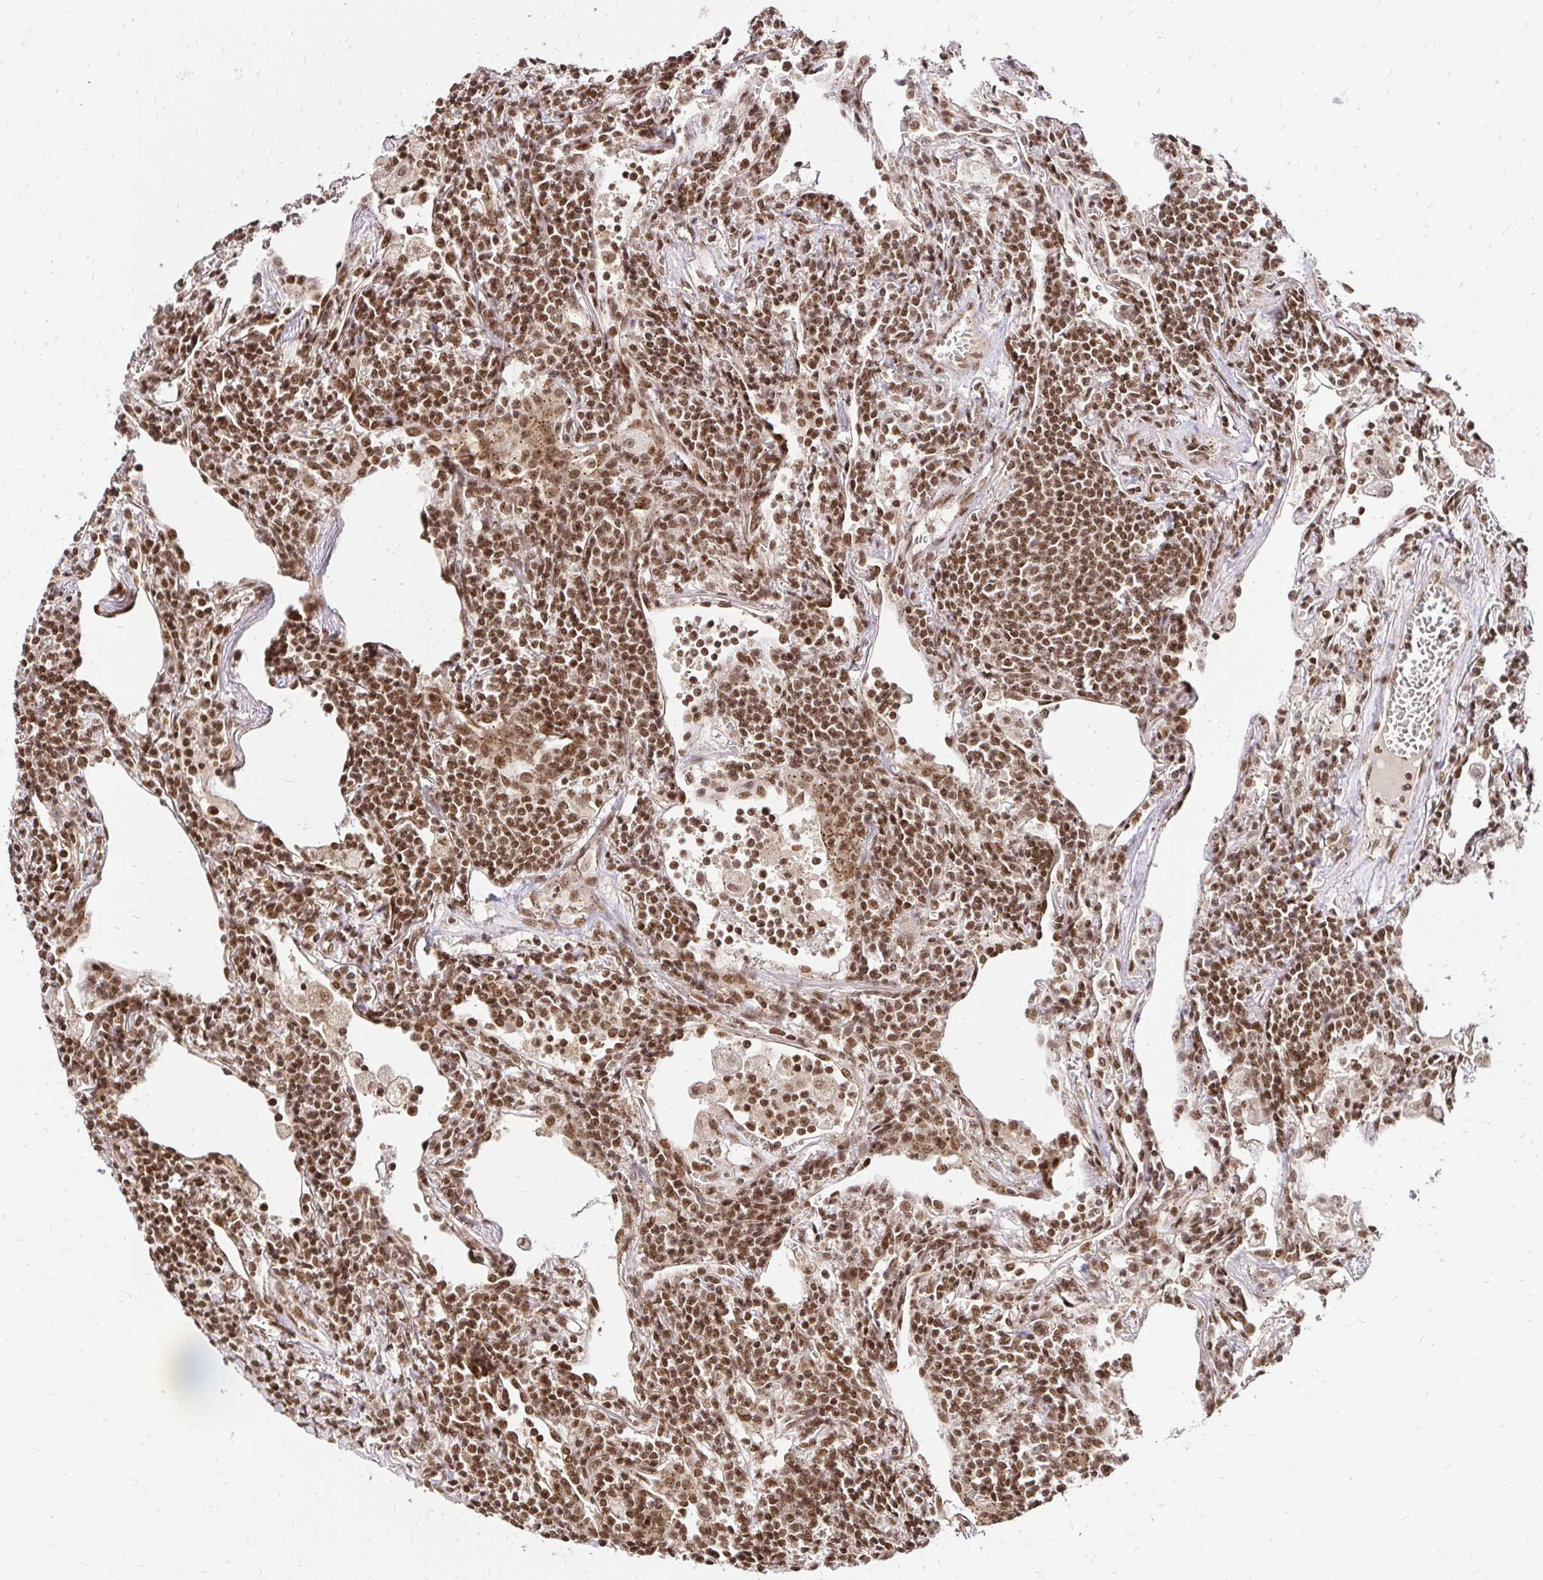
{"staining": {"intensity": "moderate", "quantity": ">75%", "location": "nuclear"}, "tissue": "lymphoma", "cell_type": "Tumor cells", "image_type": "cancer", "snomed": [{"axis": "morphology", "description": "Malignant lymphoma, non-Hodgkin's type, Low grade"}, {"axis": "topography", "description": "Lung"}], "caption": "High-magnification brightfield microscopy of malignant lymphoma, non-Hodgkin's type (low-grade) stained with DAB (brown) and counterstained with hematoxylin (blue). tumor cells exhibit moderate nuclear expression is present in about>75% of cells. Nuclei are stained in blue.", "gene": "GLYR1", "patient": {"sex": "female", "age": 71}}